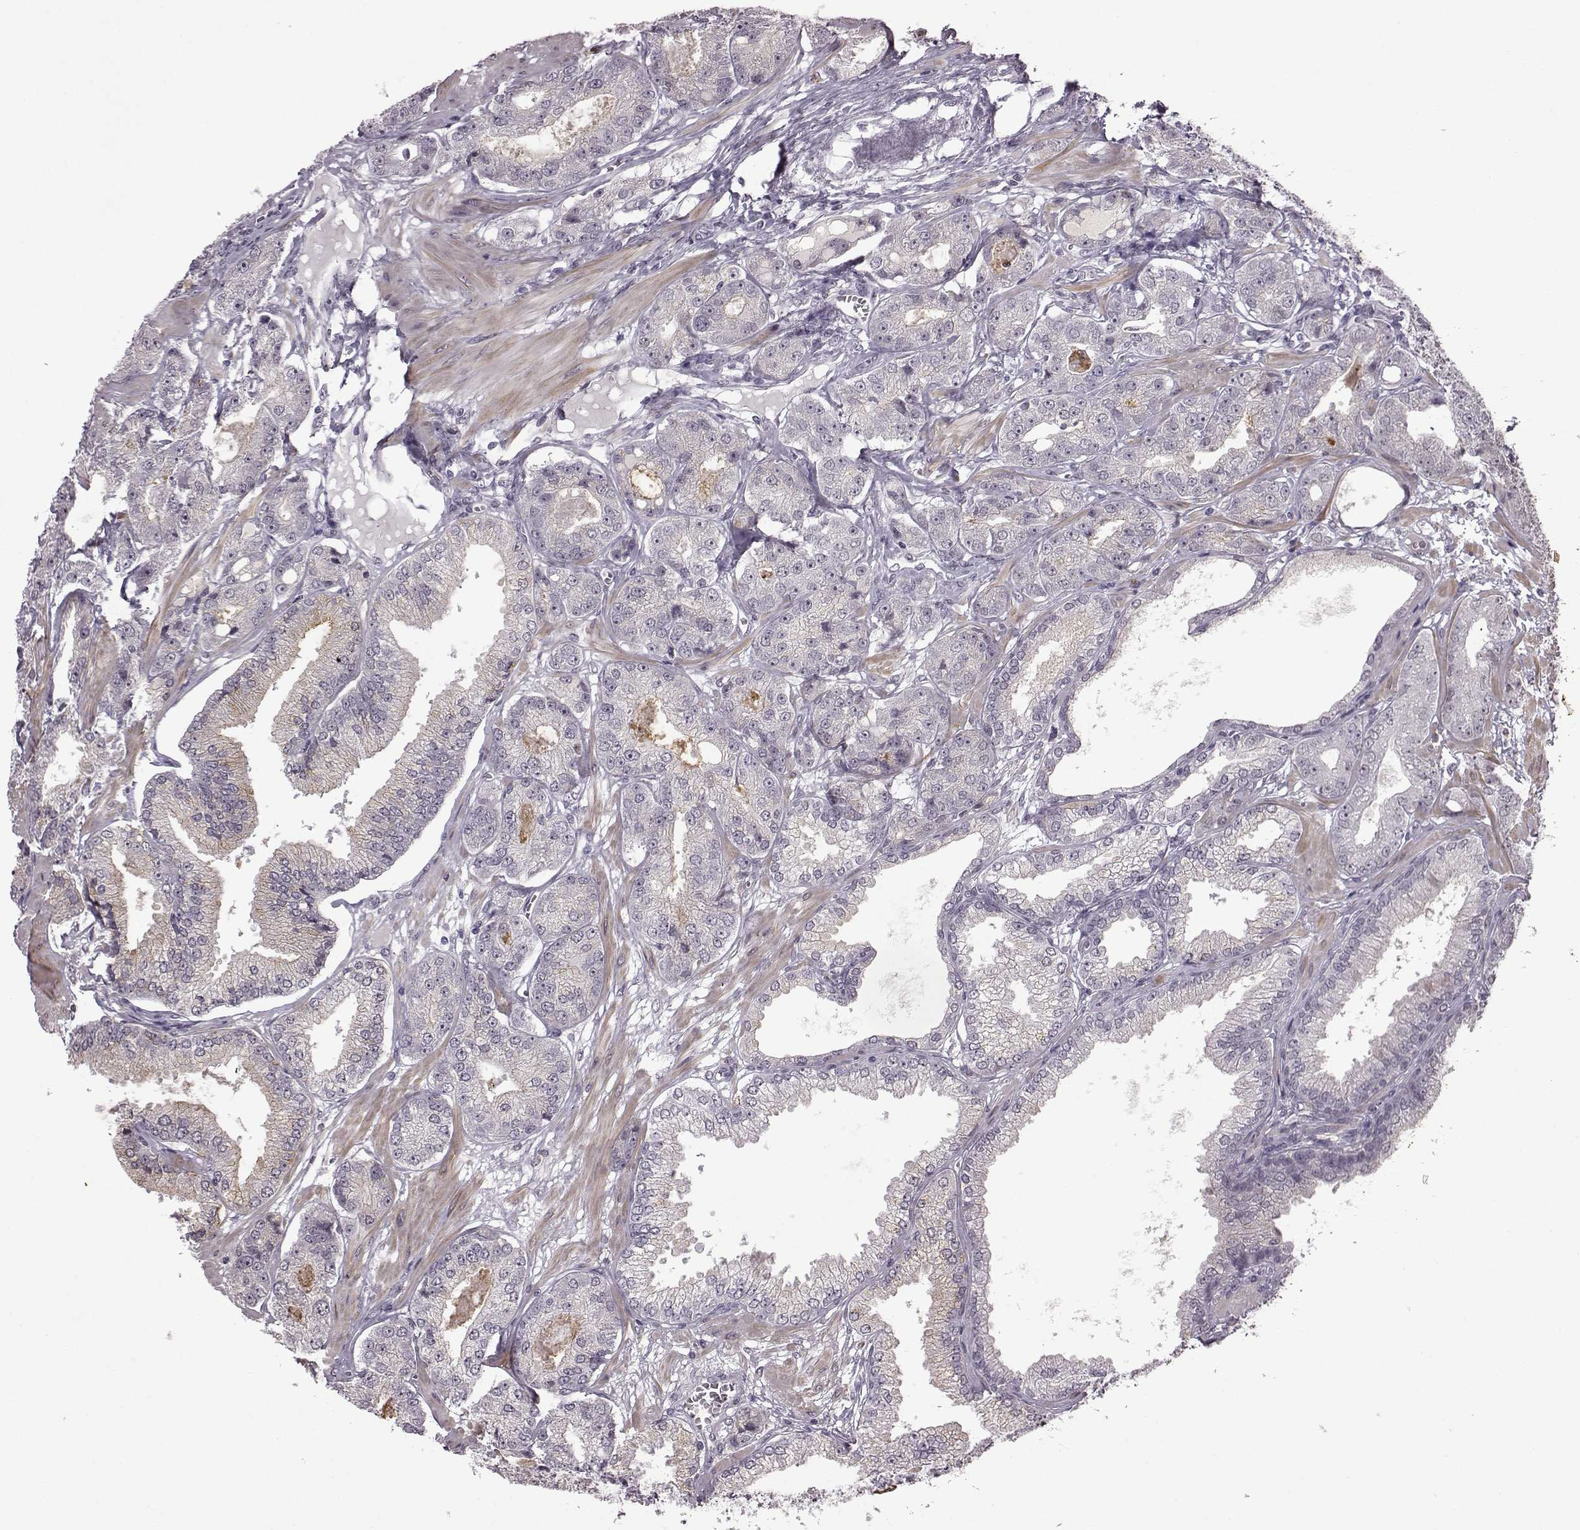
{"staining": {"intensity": "negative", "quantity": "none", "location": "none"}, "tissue": "prostate cancer", "cell_type": "Tumor cells", "image_type": "cancer", "snomed": [{"axis": "morphology", "description": "Adenocarcinoma, NOS"}, {"axis": "topography", "description": "Prostate"}], "caption": "Immunohistochemistry of human prostate cancer exhibits no staining in tumor cells.", "gene": "SLC28A2", "patient": {"sex": "male", "age": 64}}